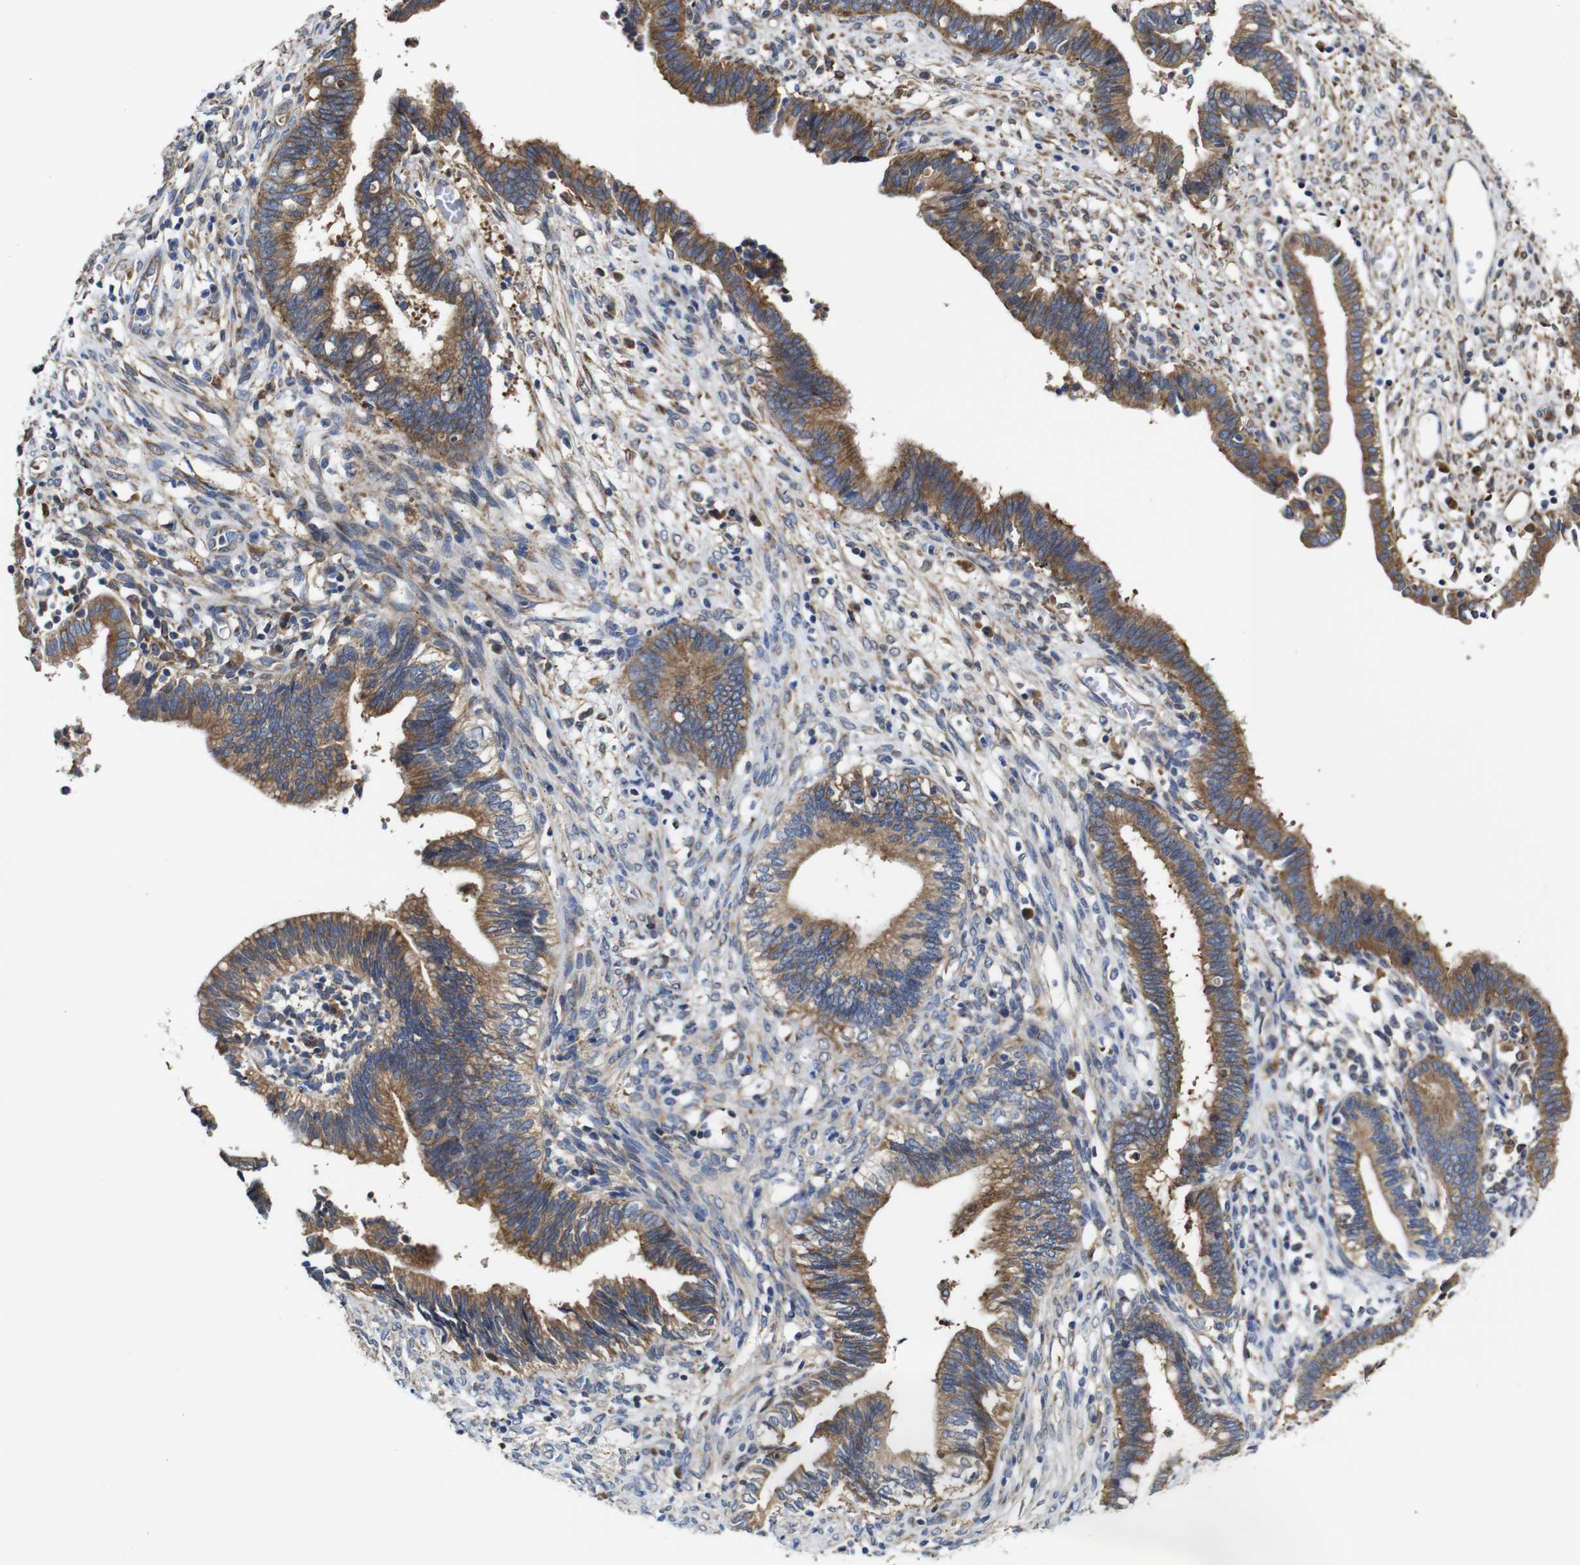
{"staining": {"intensity": "moderate", "quantity": ">75%", "location": "cytoplasmic/membranous"}, "tissue": "cervical cancer", "cell_type": "Tumor cells", "image_type": "cancer", "snomed": [{"axis": "morphology", "description": "Adenocarcinoma, NOS"}, {"axis": "topography", "description": "Cervix"}], "caption": "Approximately >75% of tumor cells in human cervical cancer (adenocarcinoma) exhibit moderate cytoplasmic/membranous protein staining as visualized by brown immunohistochemical staining.", "gene": "CLCC1", "patient": {"sex": "female", "age": 44}}